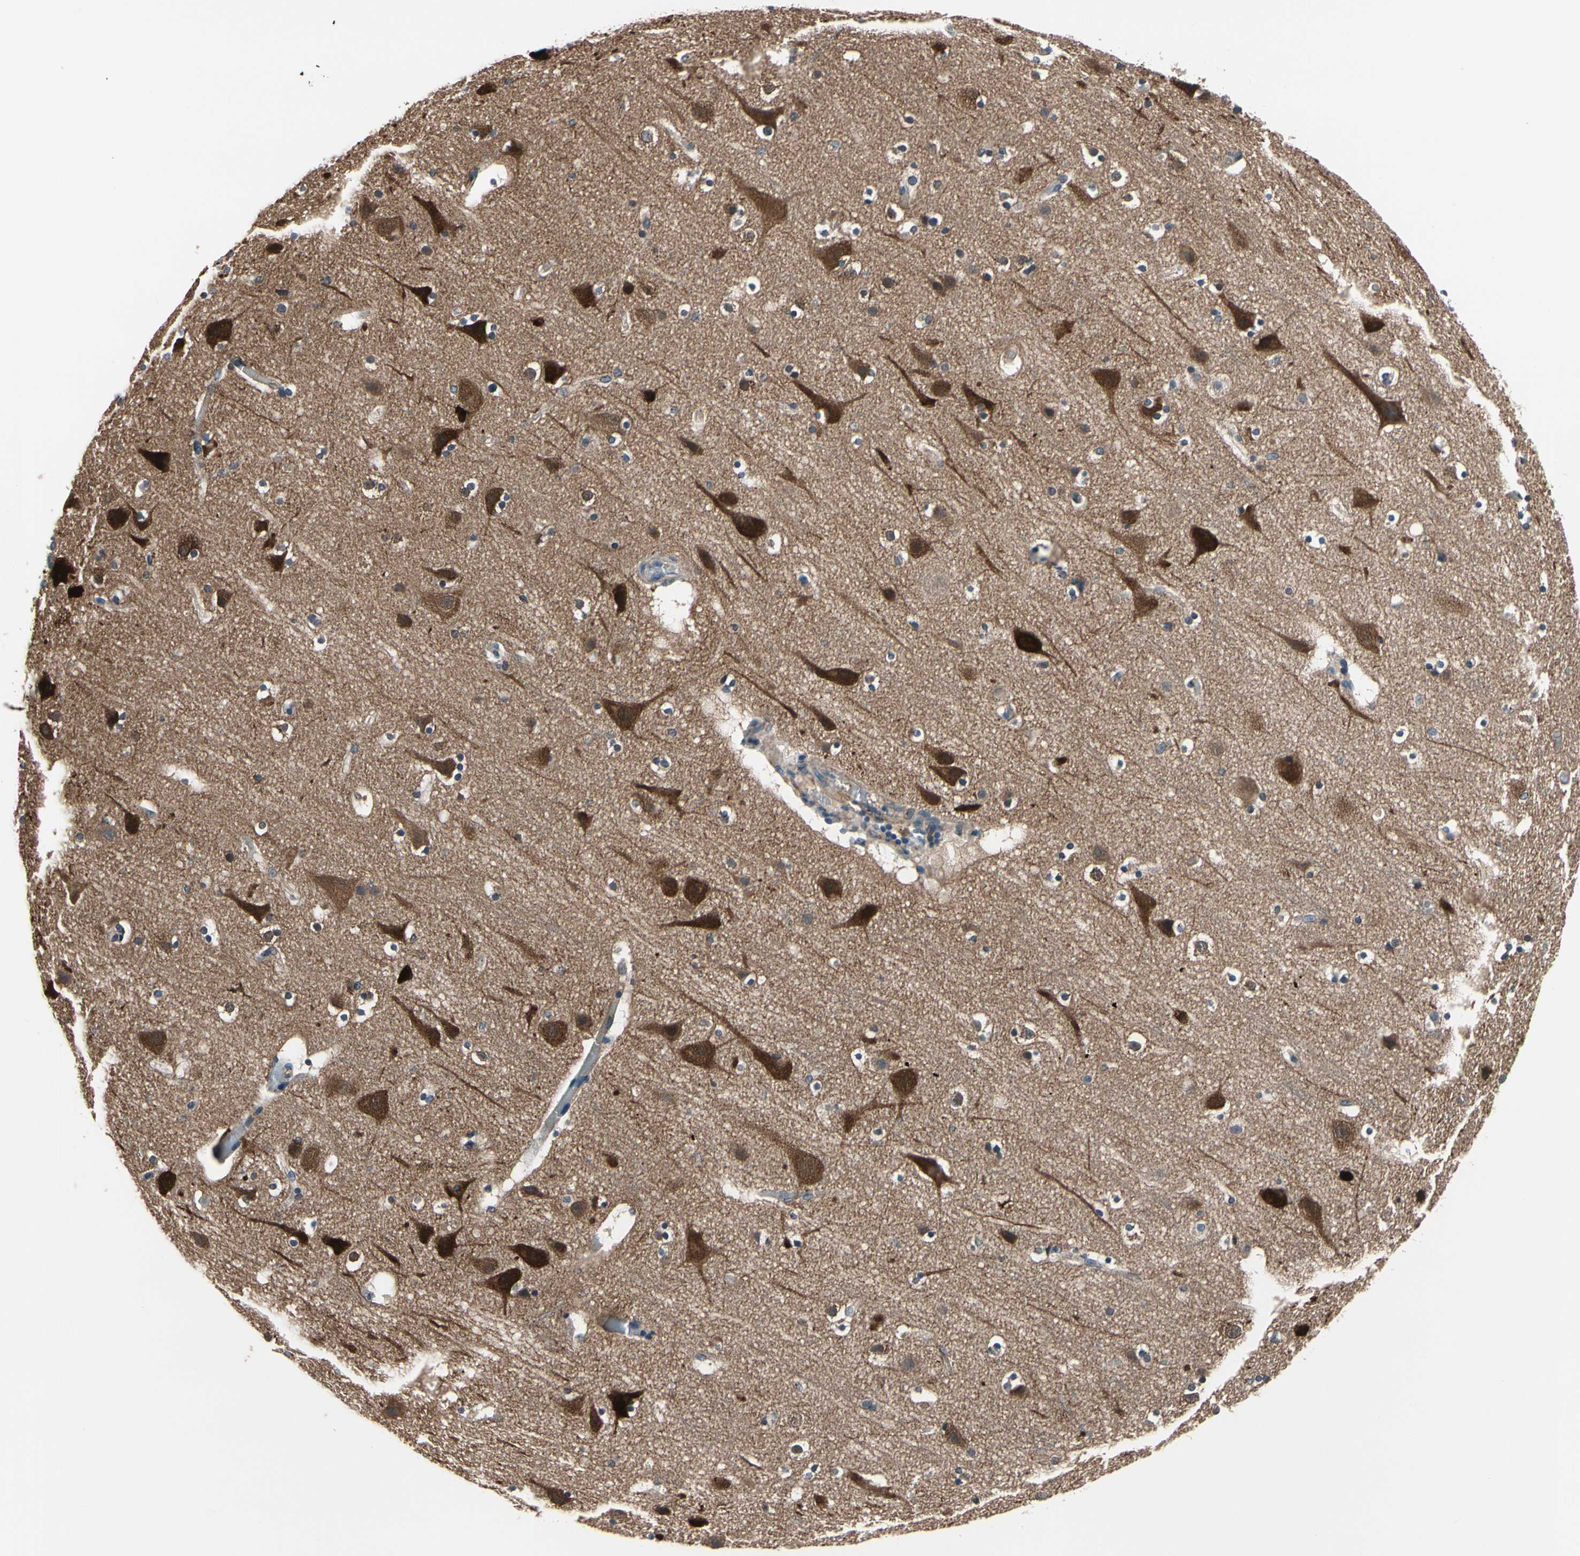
{"staining": {"intensity": "weak", "quantity": ">75%", "location": "cytoplasmic/membranous"}, "tissue": "cerebral cortex", "cell_type": "Endothelial cells", "image_type": "normal", "snomed": [{"axis": "morphology", "description": "Normal tissue, NOS"}, {"axis": "topography", "description": "Cerebral cortex"}], "caption": "Protein analysis of benign cerebral cortex displays weak cytoplasmic/membranous positivity in approximately >75% of endothelial cells.", "gene": "PRKAR2B", "patient": {"sex": "male", "age": 45}}